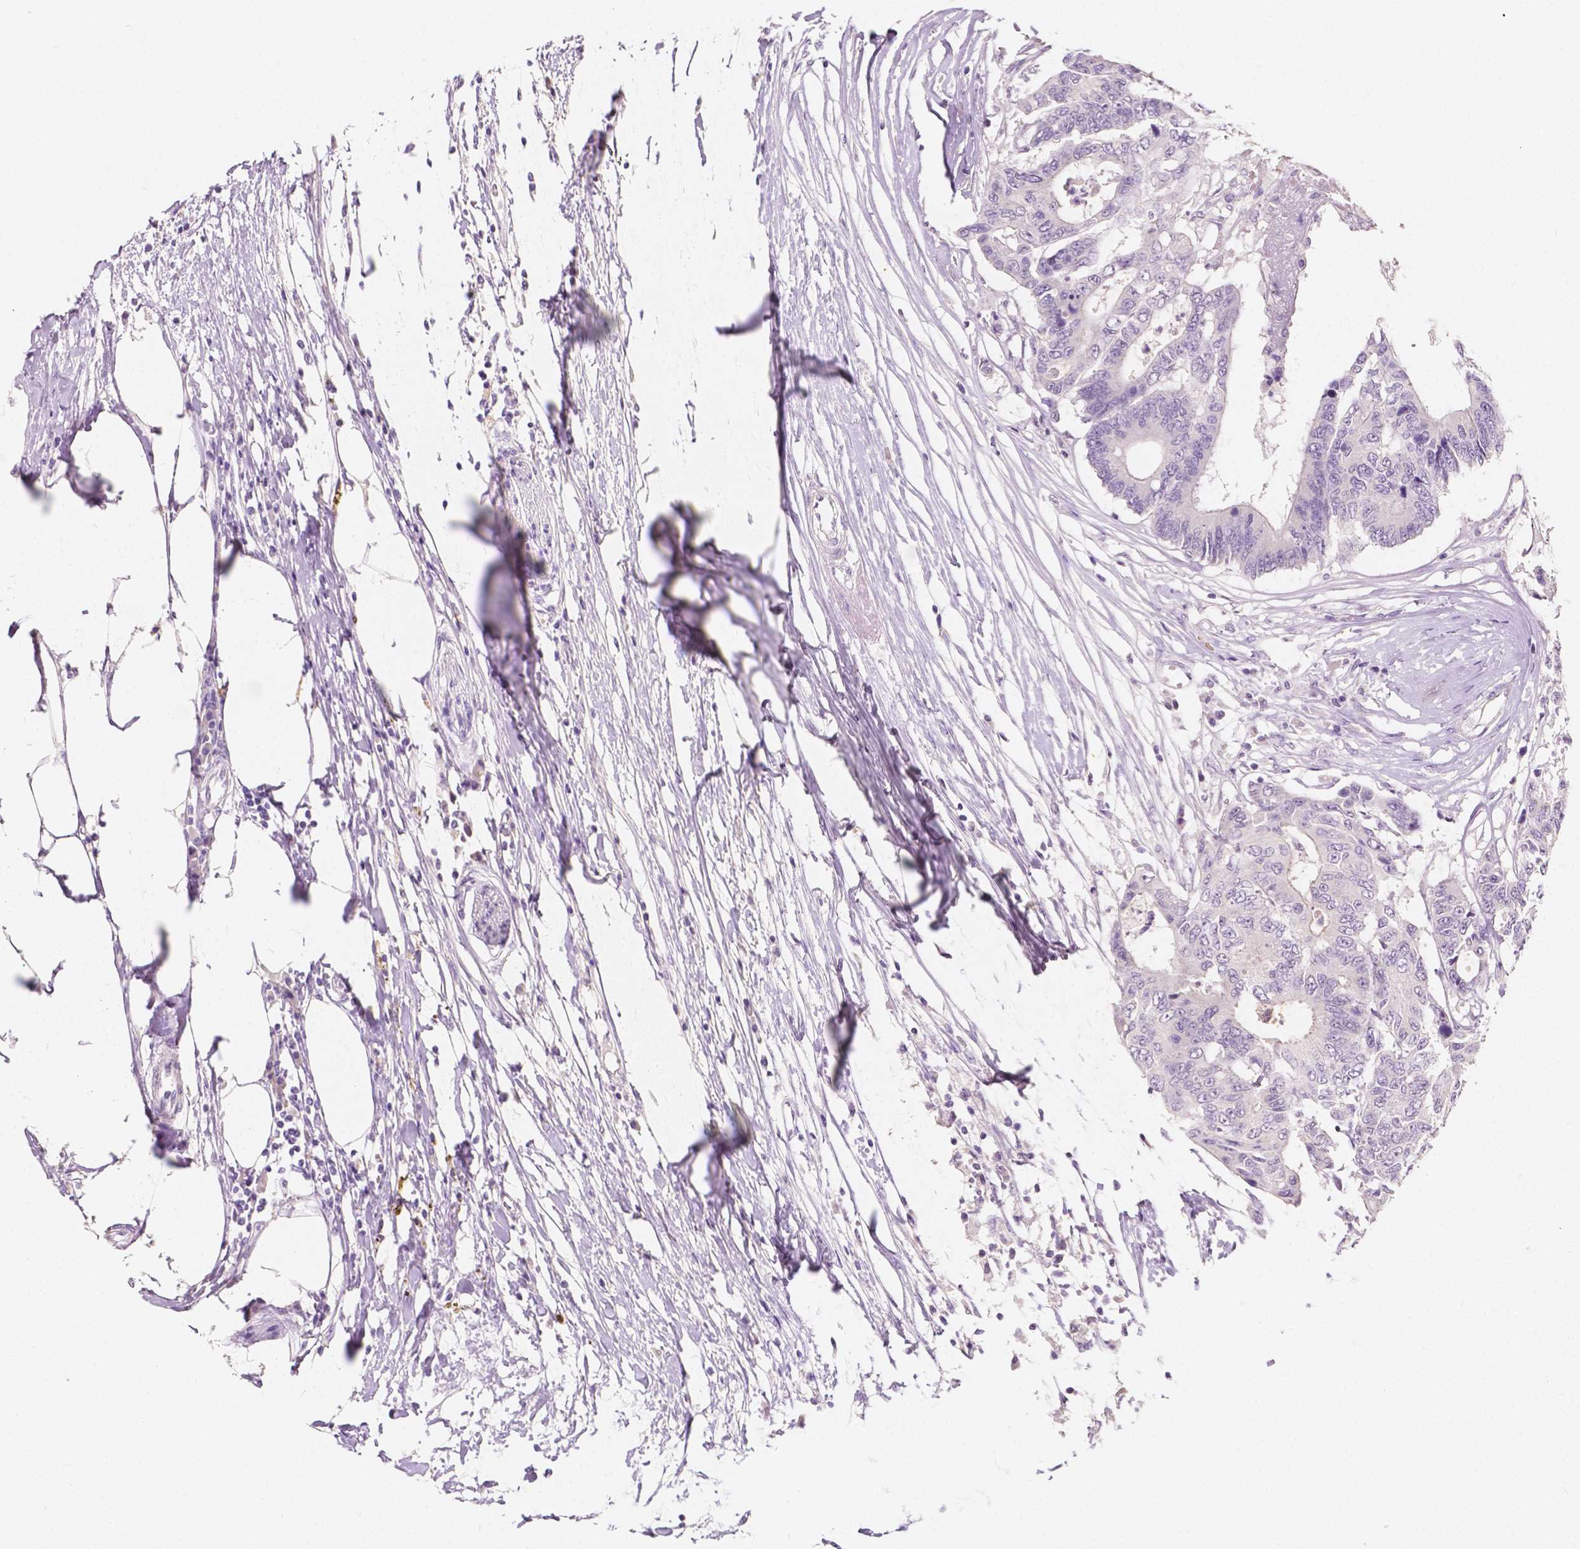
{"staining": {"intensity": "negative", "quantity": "none", "location": "none"}, "tissue": "colorectal cancer", "cell_type": "Tumor cells", "image_type": "cancer", "snomed": [{"axis": "morphology", "description": "Adenocarcinoma, NOS"}, {"axis": "topography", "description": "Colon"}], "caption": "High power microscopy micrograph of an immunohistochemistry (IHC) image of colorectal cancer, revealing no significant staining in tumor cells. The staining is performed using DAB brown chromogen with nuclei counter-stained in using hematoxylin.", "gene": "TAL1", "patient": {"sex": "female", "age": 48}}